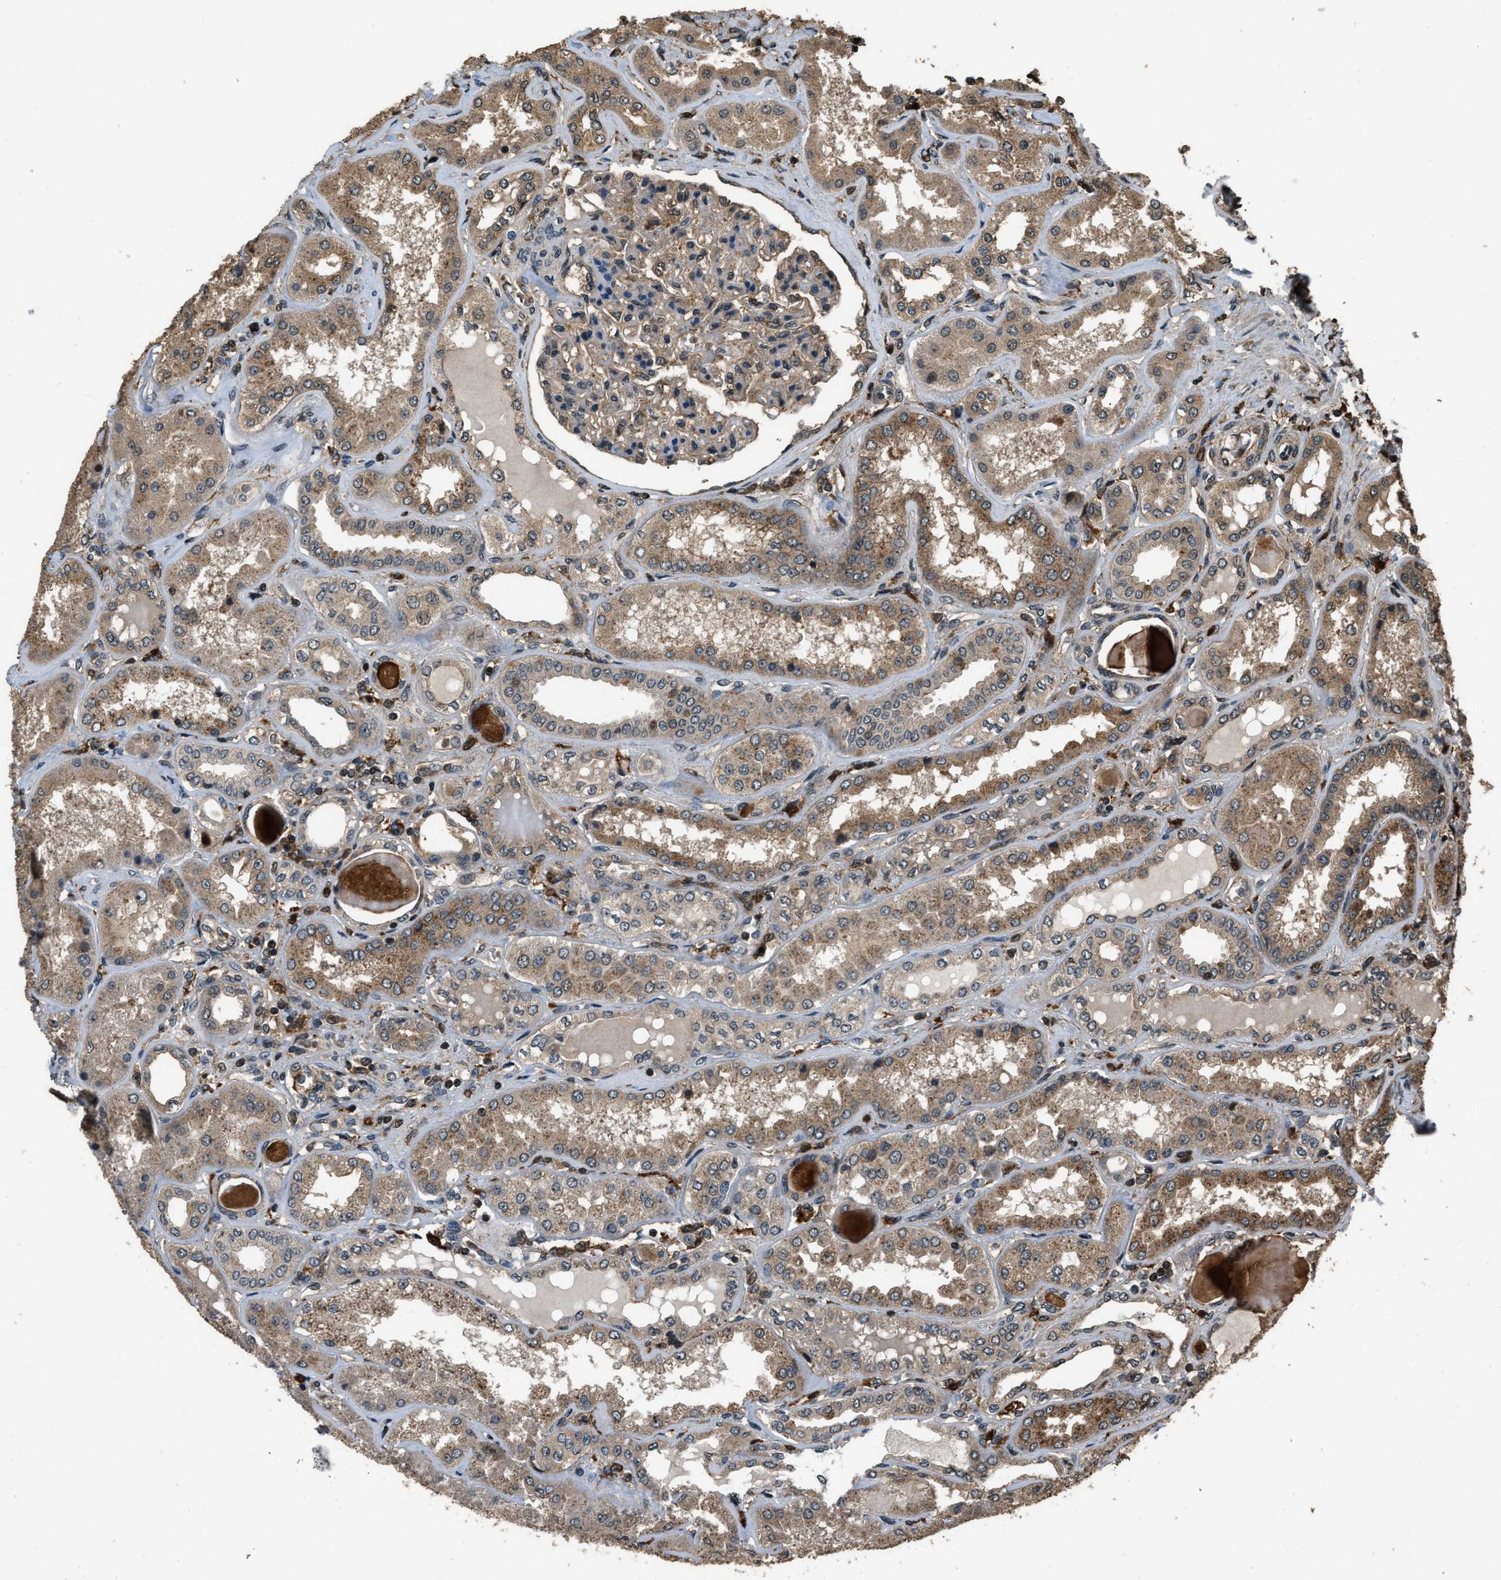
{"staining": {"intensity": "moderate", "quantity": "25%-75%", "location": "cytoplasmic/membranous,nuclear"}, "tissue": "kidney", "cell_type": "Cells in glomeruli", "image_type": "normal", "snomed": [{"axis": "morphology", "description": "Normal tissue, NOS"}, {"axis": "topography", "description": "Kidney"}], "caption": "DAB immunohistochemical staining of normal kidney displays moderate cytoplasmic/membranous,nuclear protein positivity in about 25%-75% of cells in glomeruli.", "gene": "RAP2A", "patient": {"sex": "female", "age": 56}}